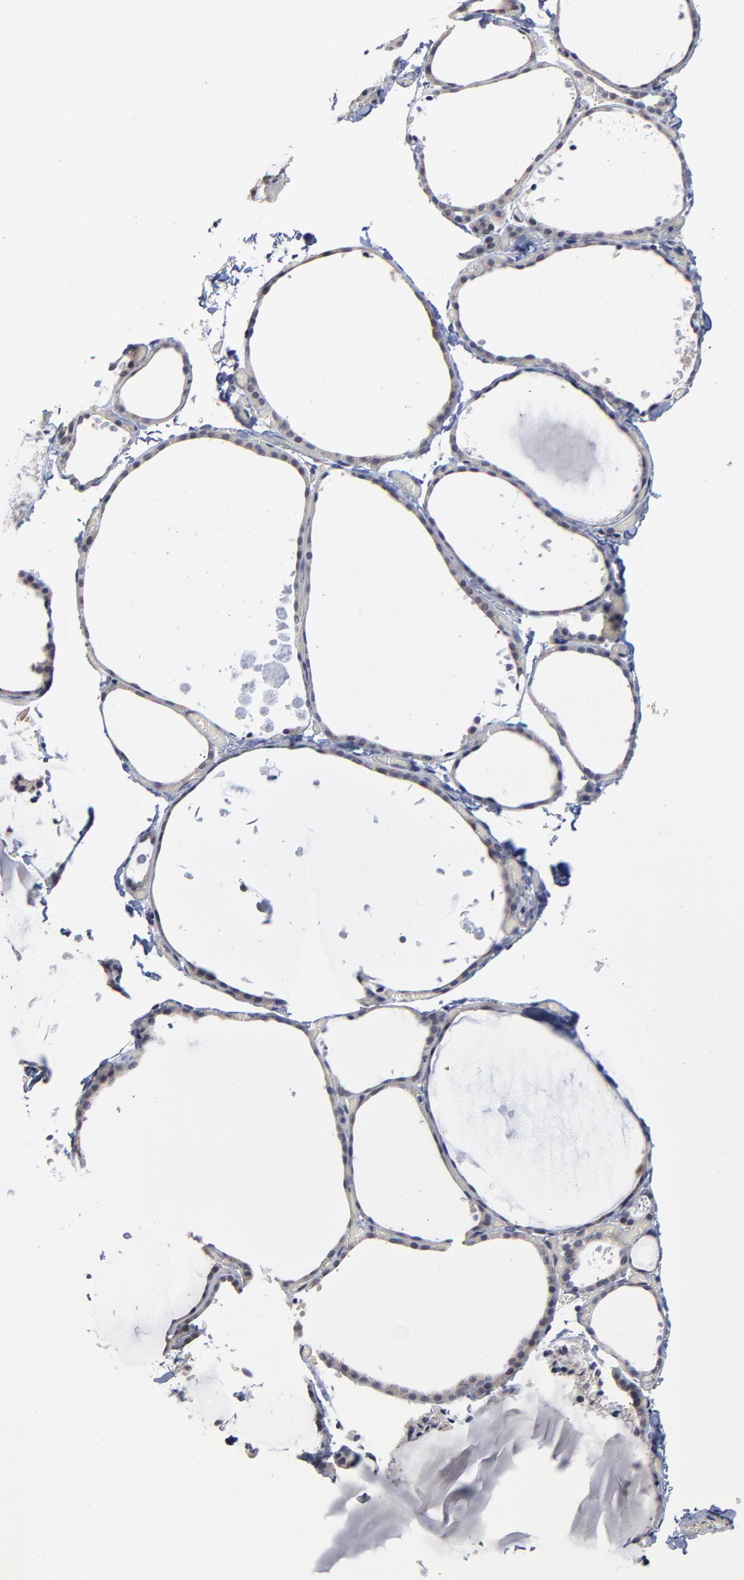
{"staining": {"intensity": "weak", "quantity": ">75%", "location": "cytoplasmic/membranous"}, "tissue": "thyroid gland", "cell_type": "Glandular cells", "image_type": "normal", "snomed": [{"axis": "morphology", "description": "Normal tissue, NOS"}, {"axis": "topography", "description": "Thyroid gland"}], "caption": "Immunohistochemical staining of unremarkable thyroid gland shows weak cytoplasmic/membranous protein staining in about >75% of glandular cells.", "gene": "MAGEA10", "patient": {"sex": "female", "age": 22}}